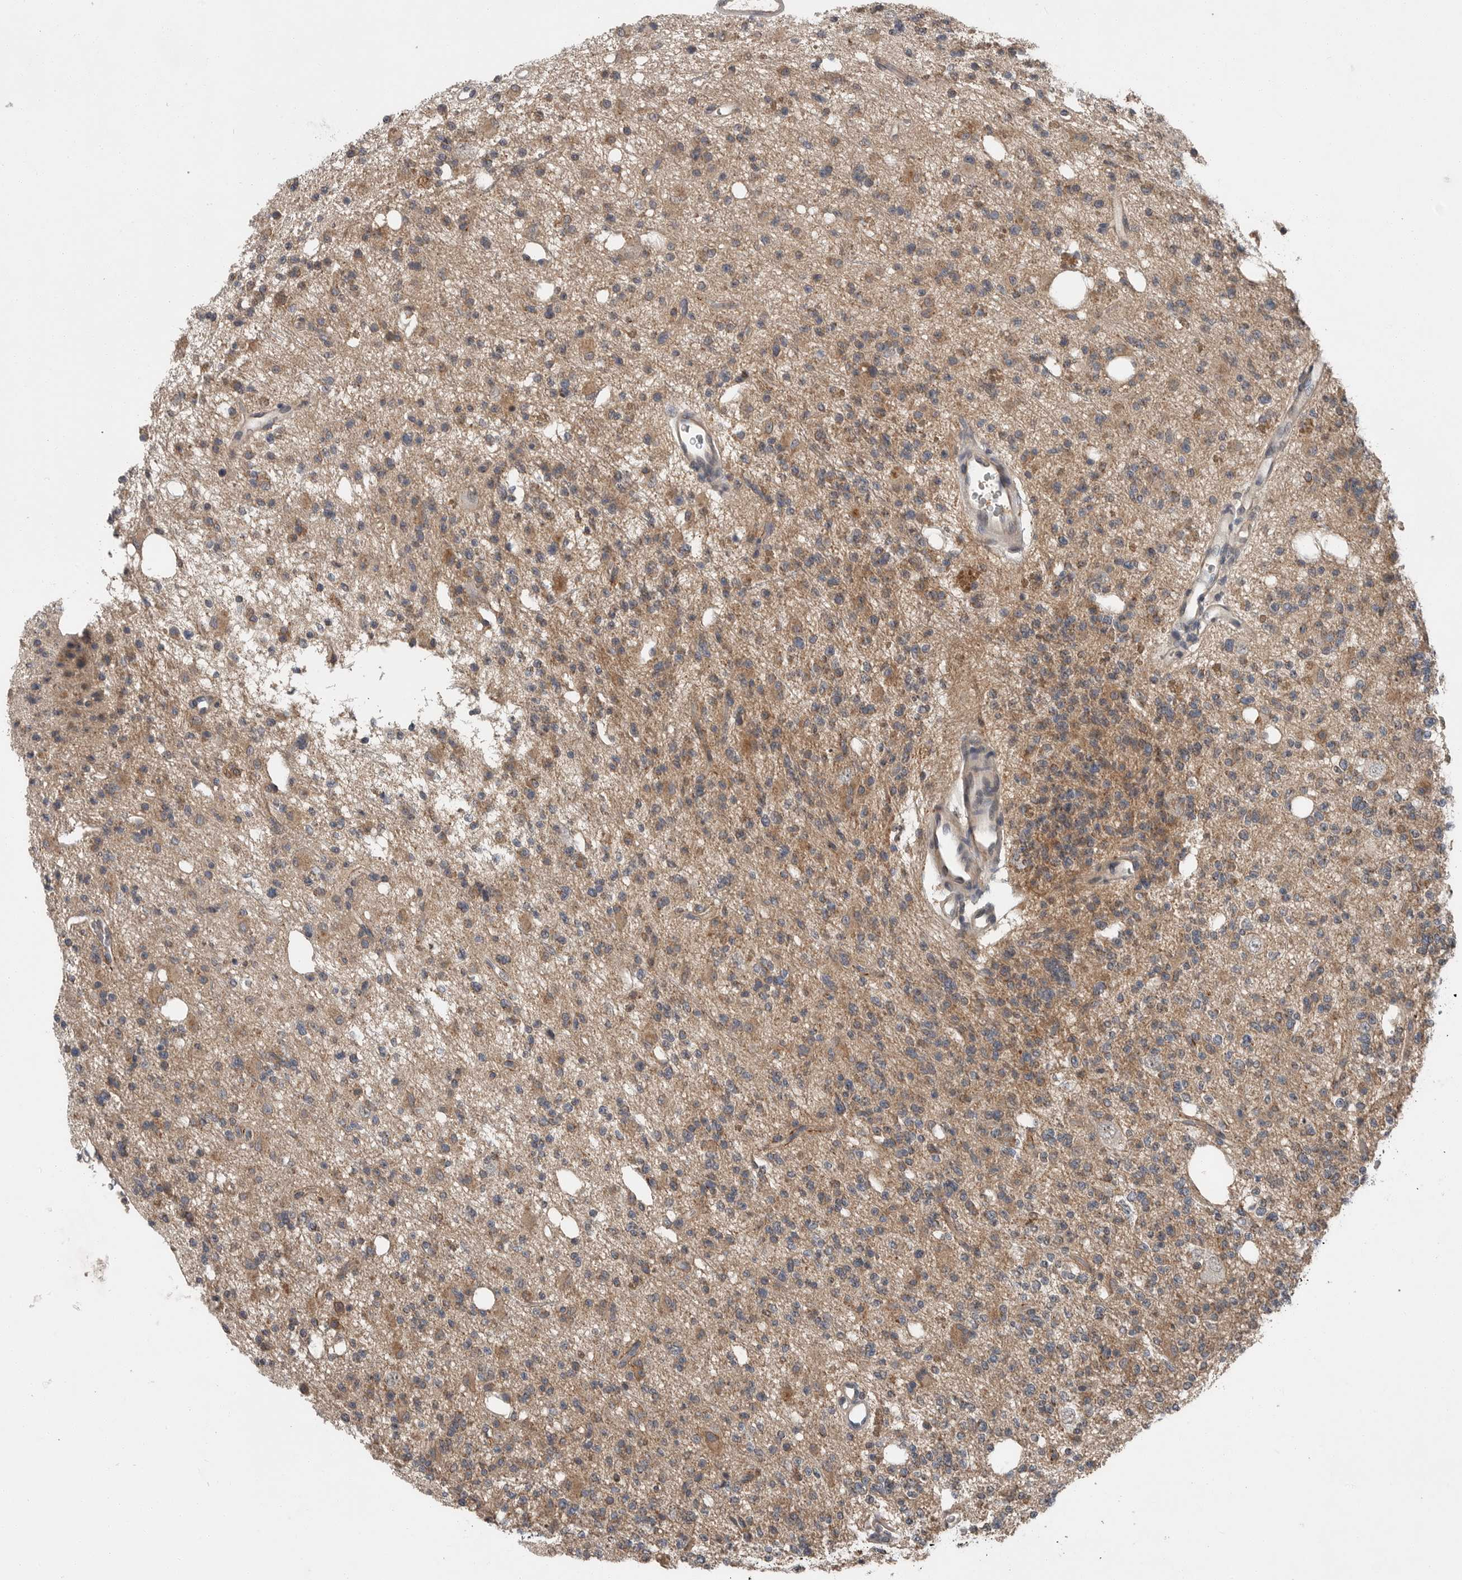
{"staining": {"intensity": "weak", "quantity": ">75%", "location": "cytoplasmic/membranous"}, "tissue": "glioma", "cell_type": "Tumor cells", "image_type": "cancer", "snomed": [{"axis": "morphology", "description": "Glioma, malignant, High grade"}, {"axis": "topography", "description": "Brain"}], "caption": "Immunohistochemical staining of human malignant glioma (high-grade) demonstrates weak cytoplasmic/membranous protein expression in about >75% of tumor cells.", "gene": "SCP2", "patient": {"sex": "female", "age": 62}}